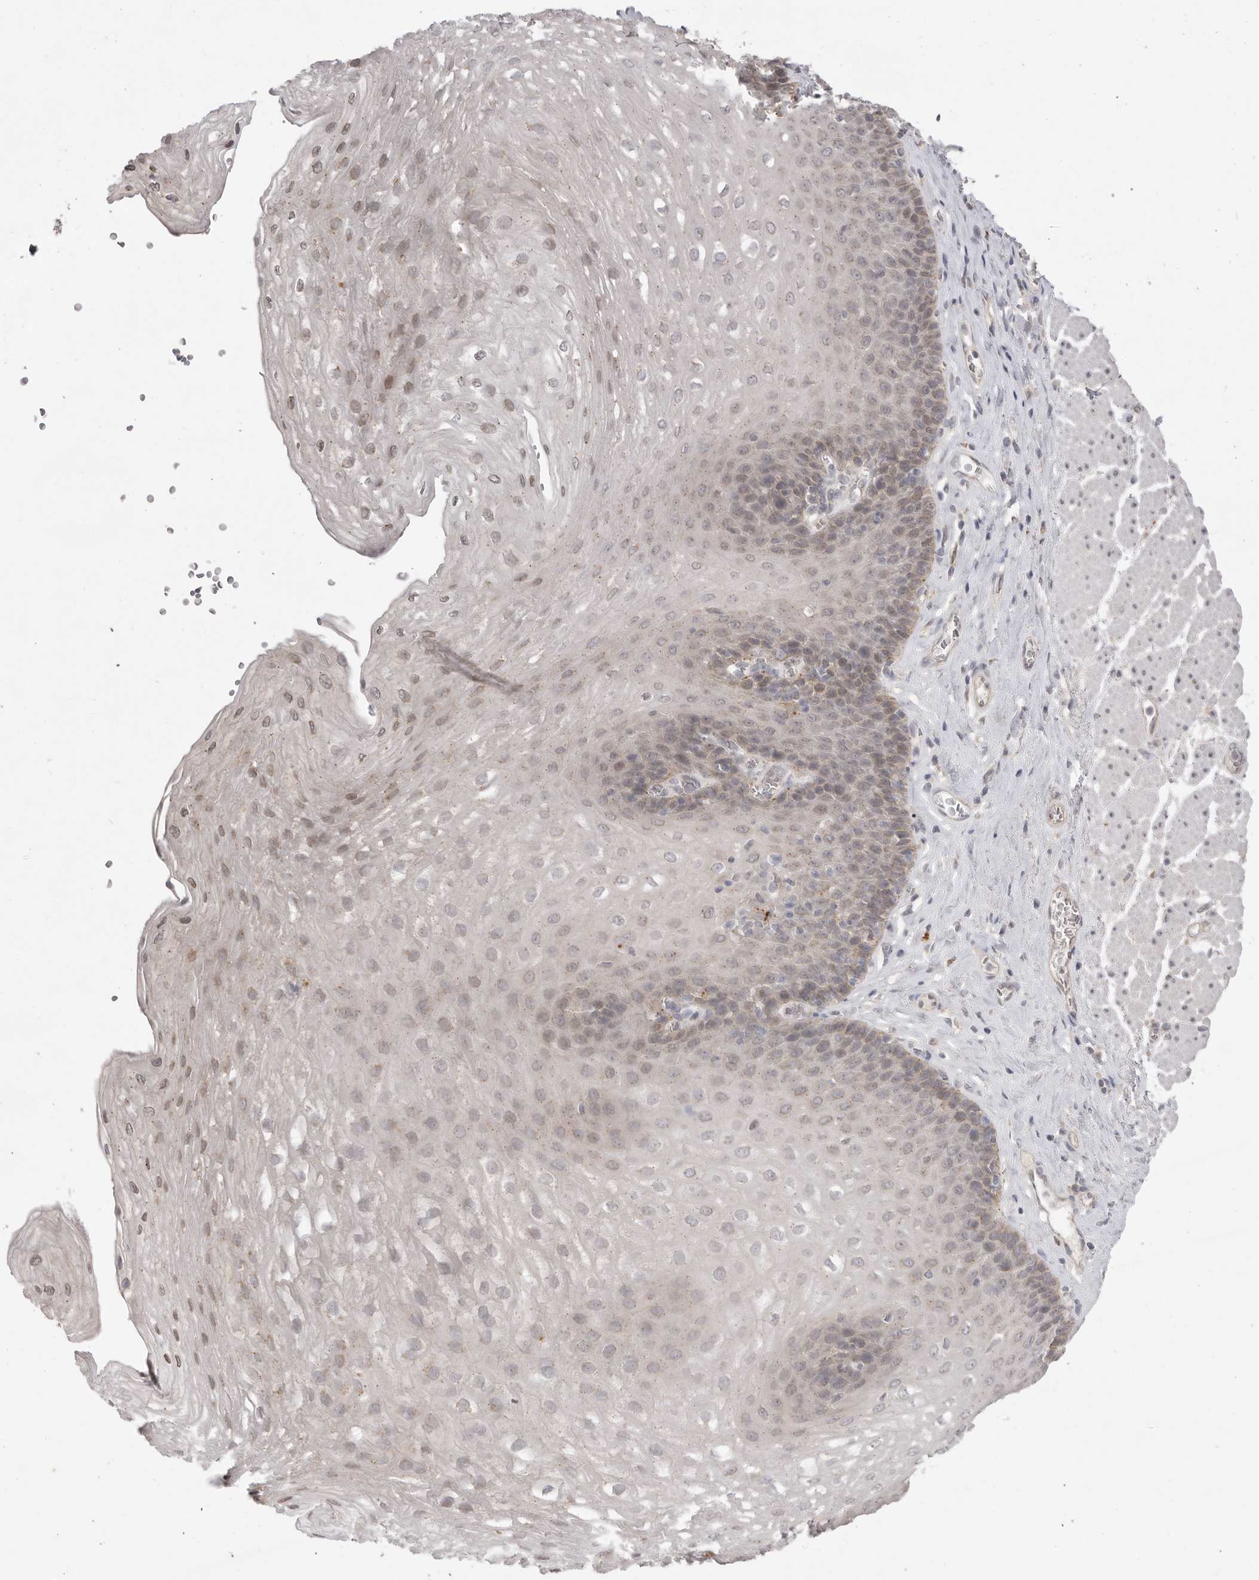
{"staining": {"intensity": "weak", "quantity": "<25%", "location": "cytoplasmic/membranous"}, "tissue": "esophagus", "cell_type": "Squamous epithelial cells", "image_type": "normal", "snomed": [{"axis": "morphology", "description": "Normal tissue, NOS"}, {"axis": "topography", "description": "Esophagus"}], "caption": "Squamous epithelial cells show no significant expression in normal esophagus. (Stains: DAB immunohistochemistry with hematoxylin counter stain, Microscopy: brightfield microscopy at high magnification).", "gene": "TLR3", "patient": {"sex": "female", "age": 66}}